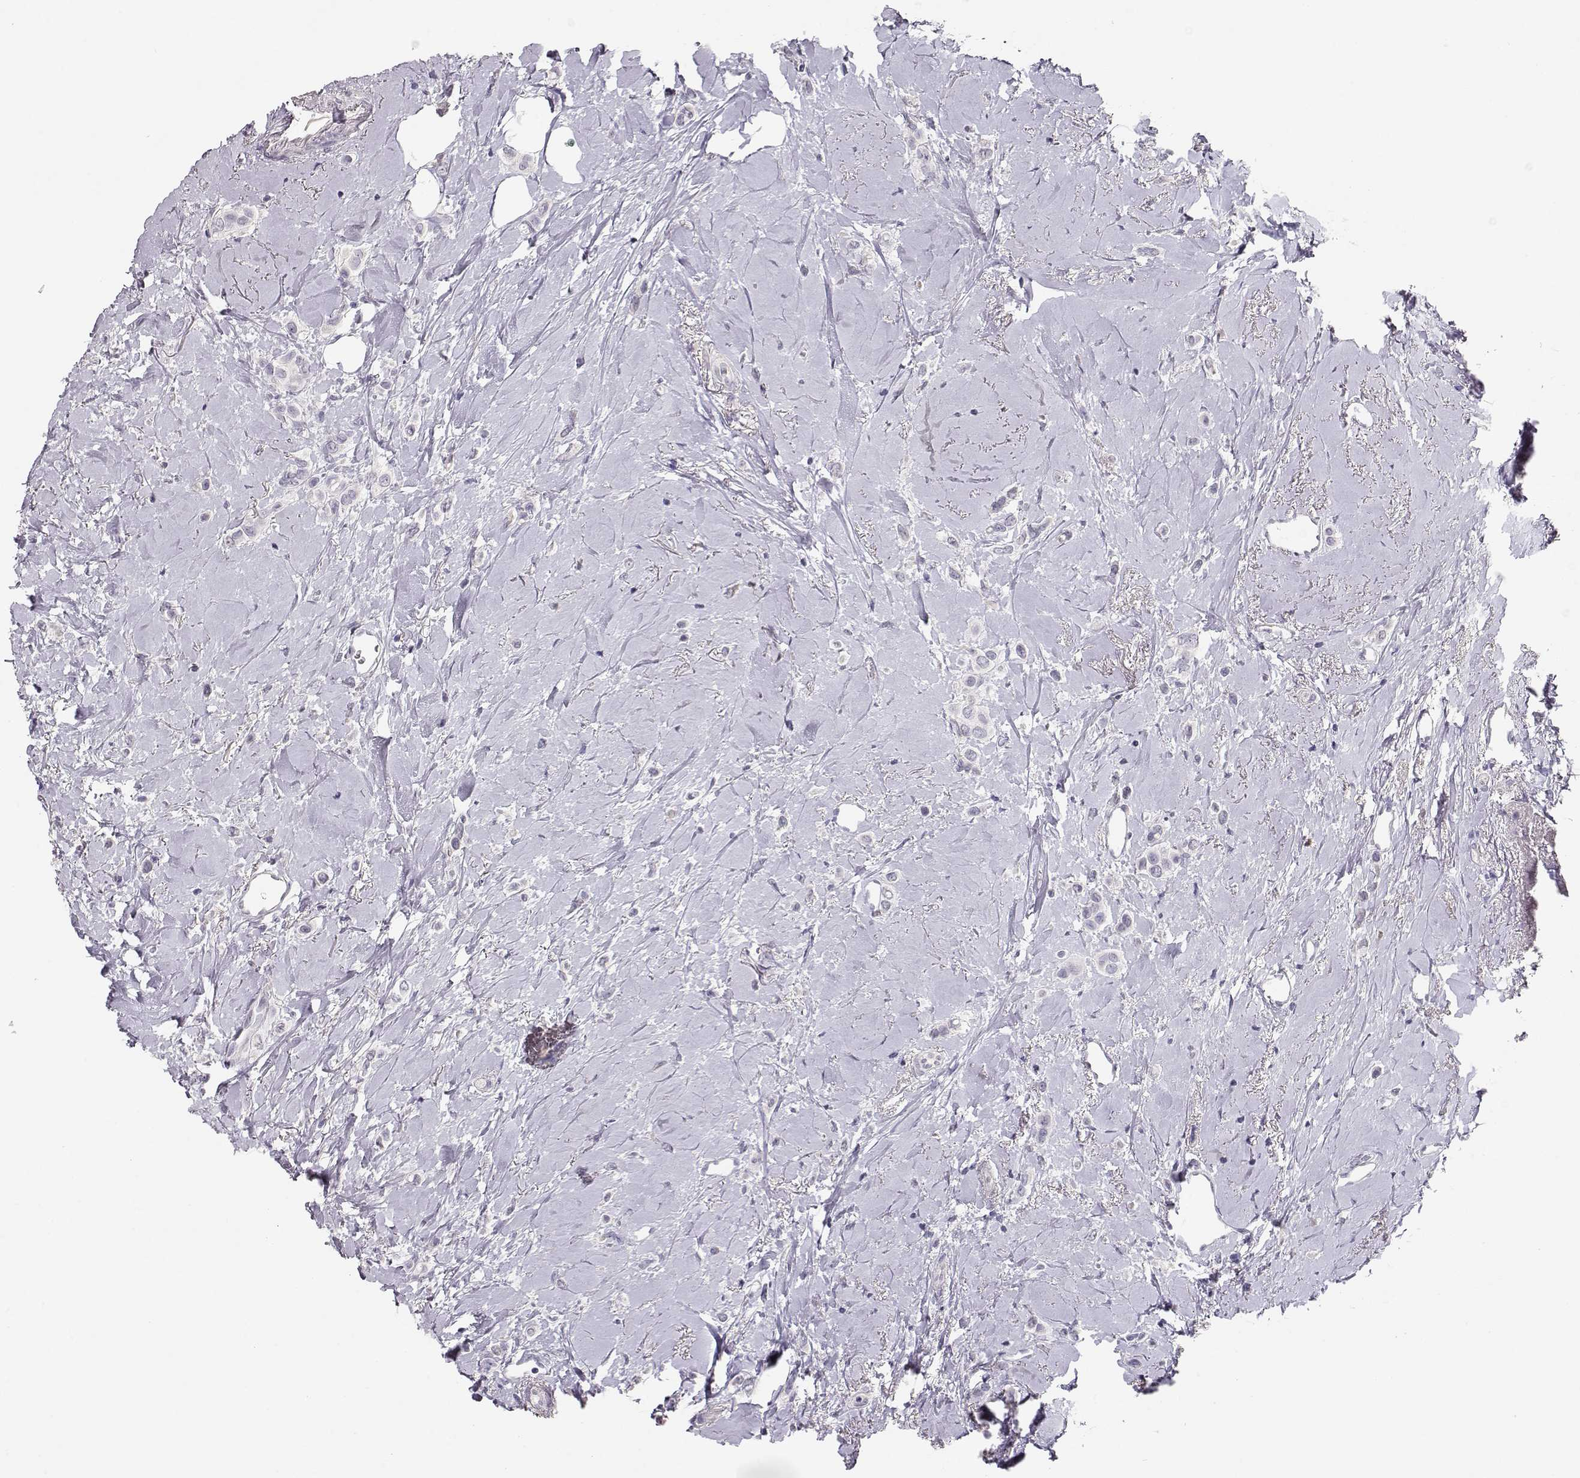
{"staining": {"intensity": "negative", "quantity": "none", "location": "none"}, "tissue": "breast cancer", "cell_type": "Tumor cells", "image_type": "cancer", "snomed": [{"axis": "morphology", "description": "Lobular carcinoma"}, {"axis": "topography", "description": "Breast"}], "caption": "IHC photomicrograph of neoplastic tissue: lobular carcinoma (breast) stained with DAB exhibits no significant protein staining in tumor cells.", "gene": "MAGEC1", "patient": {"sex": "female", "age": 66}}